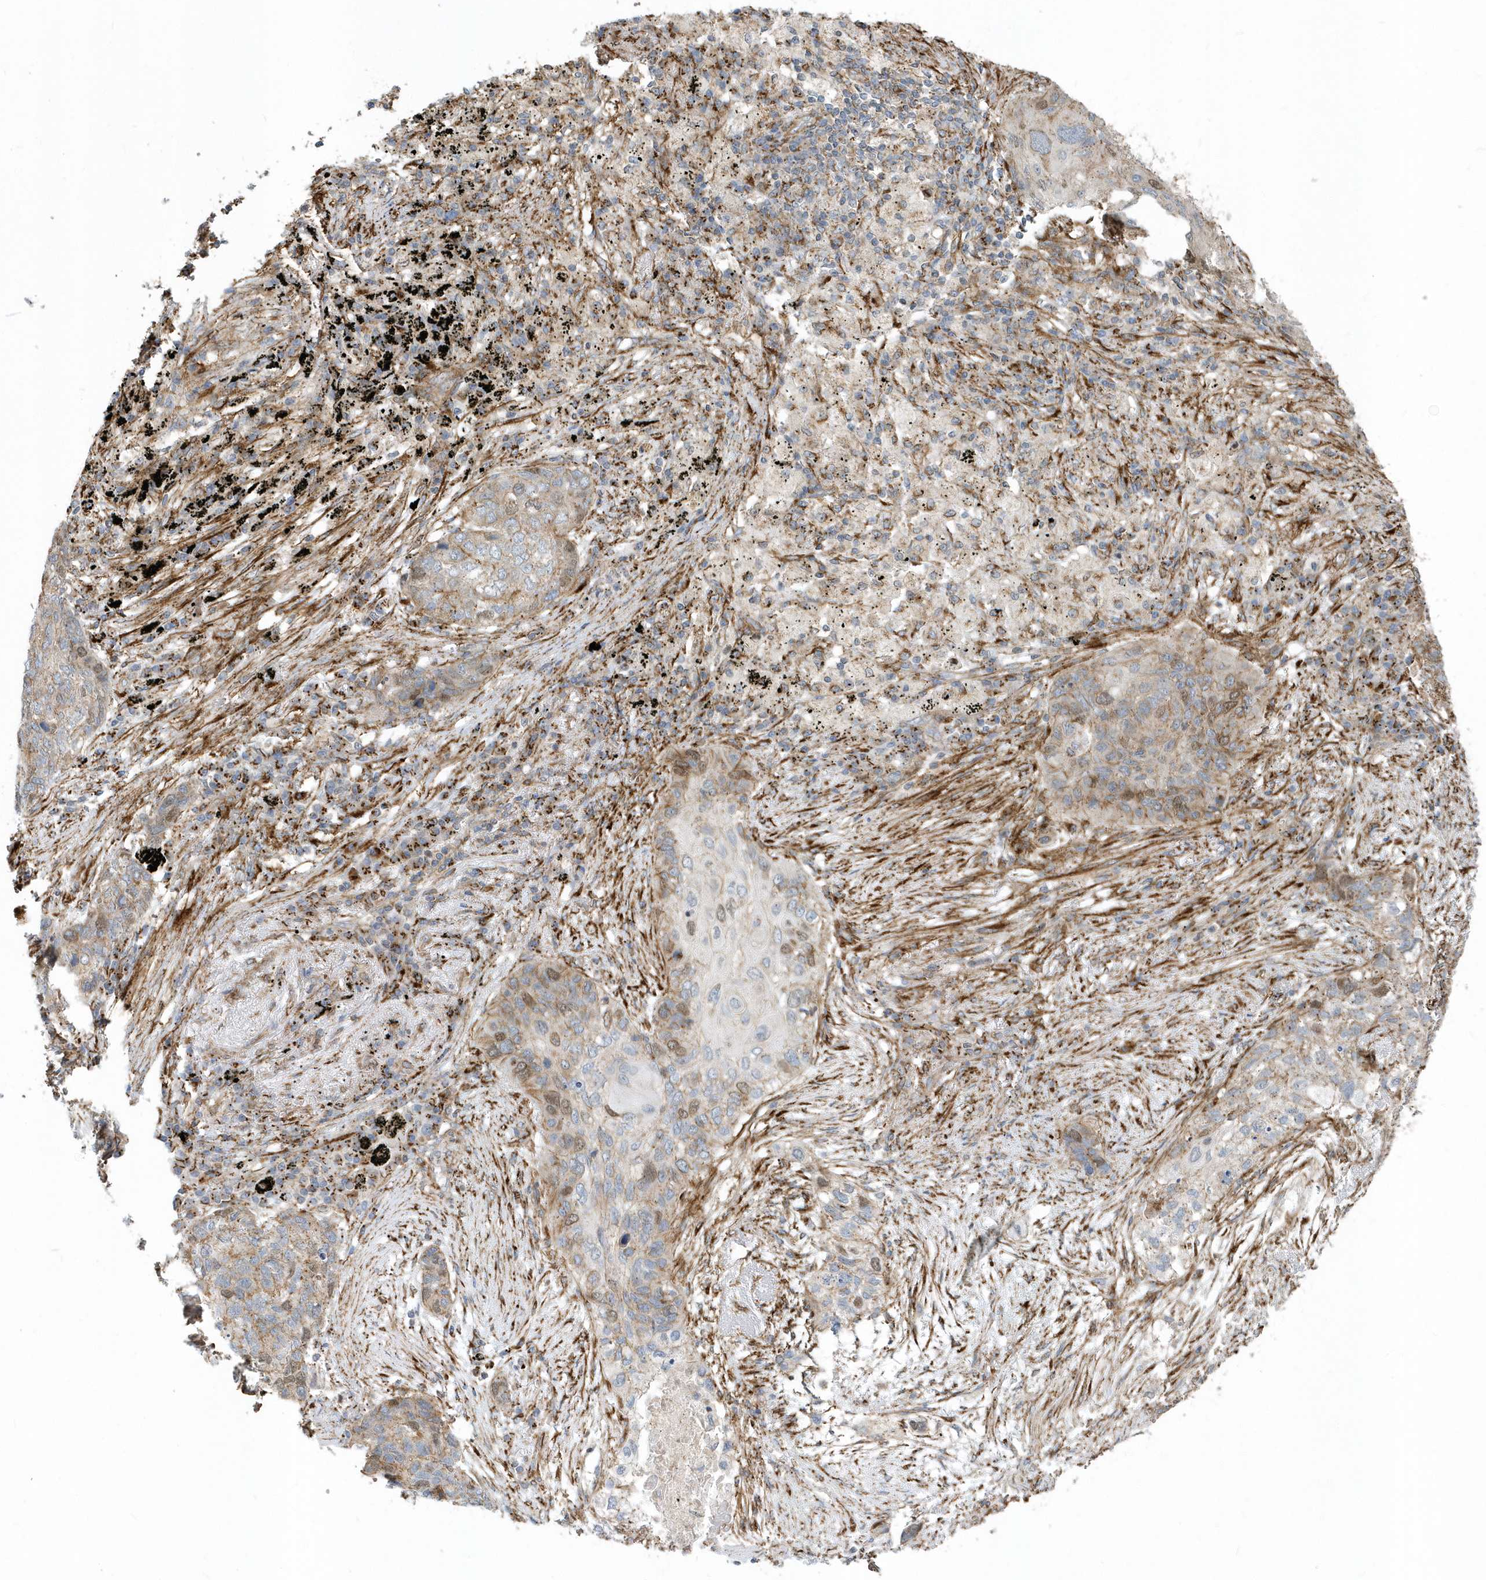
{"staining": {"intensity": "moderate", "quantity": "25%-75%", "location": "cytoplasmic/membranous,nuclear"}, "tissue": "lung cancer", "cell_type": "Tumor cells", "image_type": "cancer", "snomed": [{"axis": "morphology", "description": "Squamous cell carcinoma, NOS"}, {"axis": "topography", "description": "Lung"}], "caption": "Immunohistochemical staining of squamous cell carcinoma (lung) reveals medium levels of moderate cytoplasmic/membranous and nuclear expression in about 25%-75% of tumor cells. Using DAB (3,3'-diaminobenzidine) (brown) and hematoxylin (blue) stains, captured at high magnification using brightfield microscopy.", "gene": "HRH4", "patient": {"sex": "female", "age": 63}}